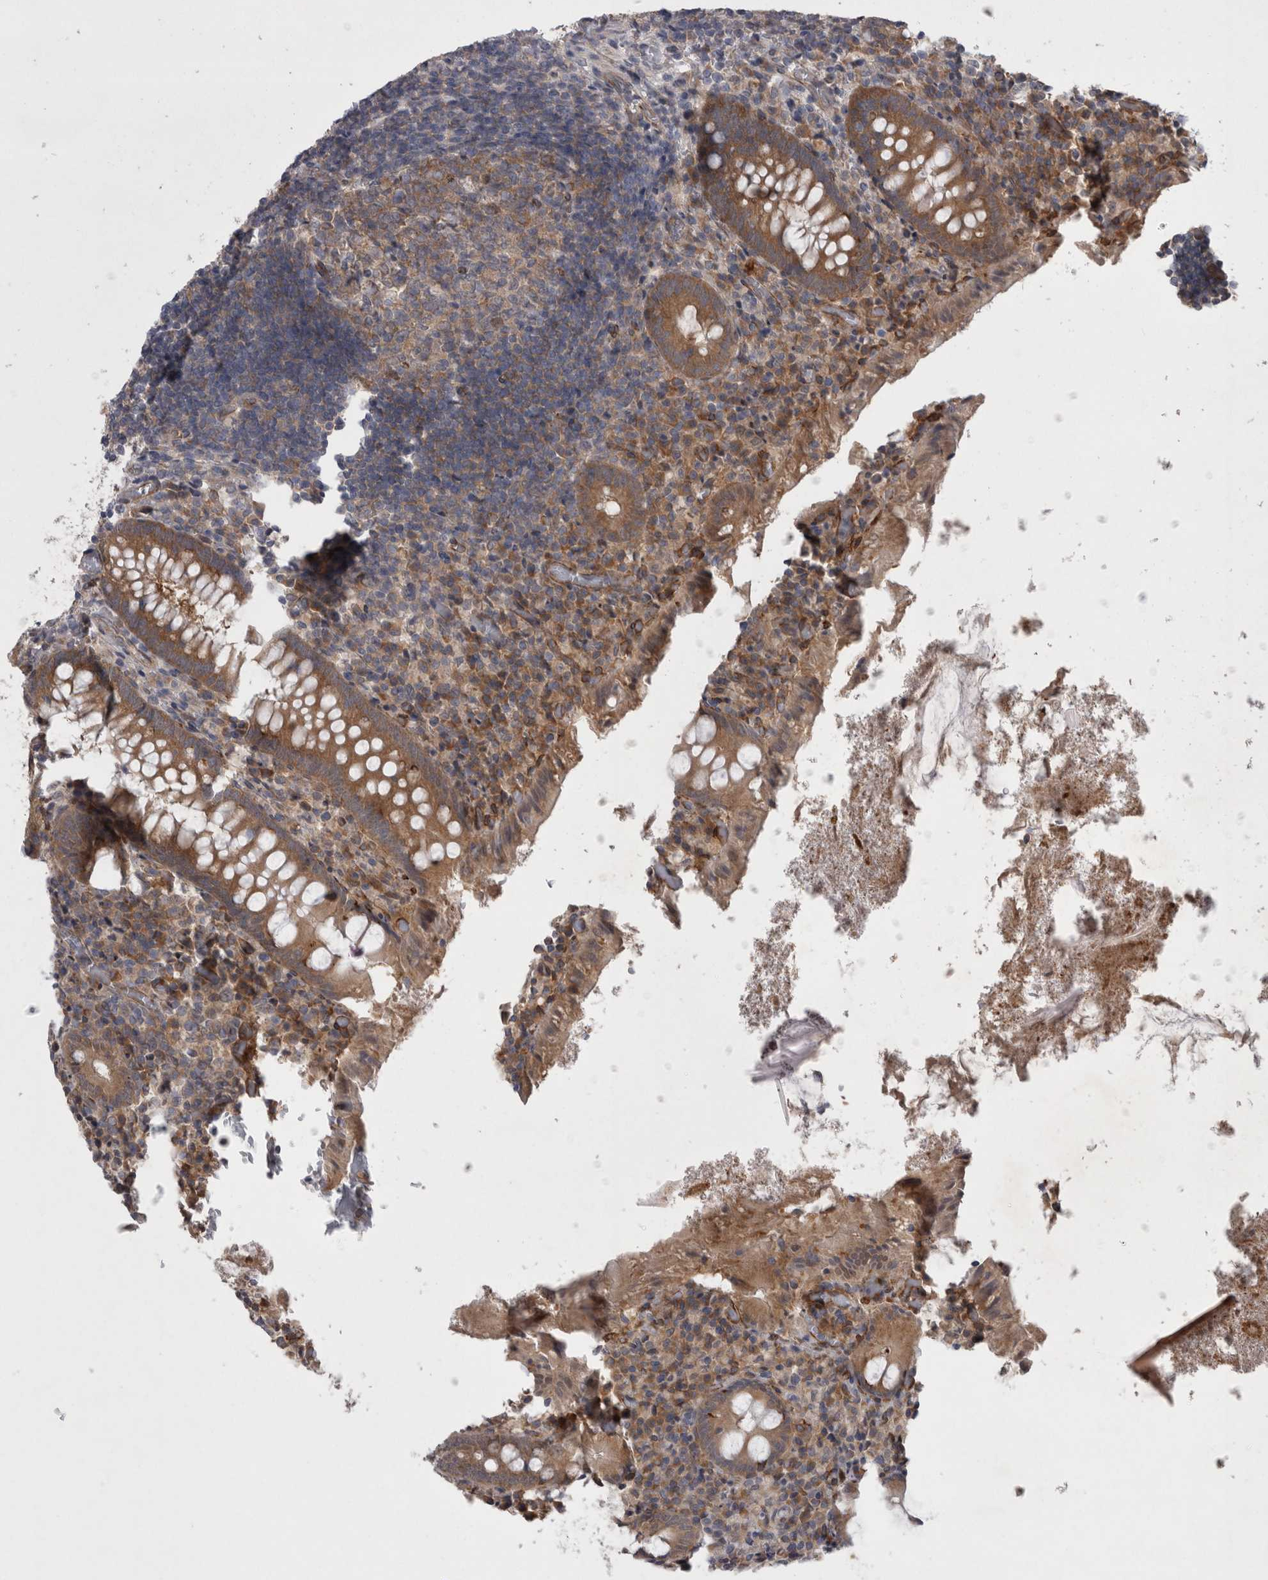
{"staining": {"intensity": "moderate", "quantity": "25%-75%", "location": "cytoplasmic/membranous"}, "tissue": "appendix", "cell_type": "Glandular cells", "image_type": "normal", "snomed": [{"axis": "morphology", "description": "Normal tissue, NOS"}, {"axis": "topography", "description": "Appendix"}], "caption": "Immunohistochemistry (IHC) micrograph of unremarkable appendix stained for a protein (brown), which exhibits medium levels of moderate cytoplasmic/membranous staining in approximately 25%-75% of glandular cells.", "gene": "DDX6", "patient": {"sex": "female", "age": 17}}